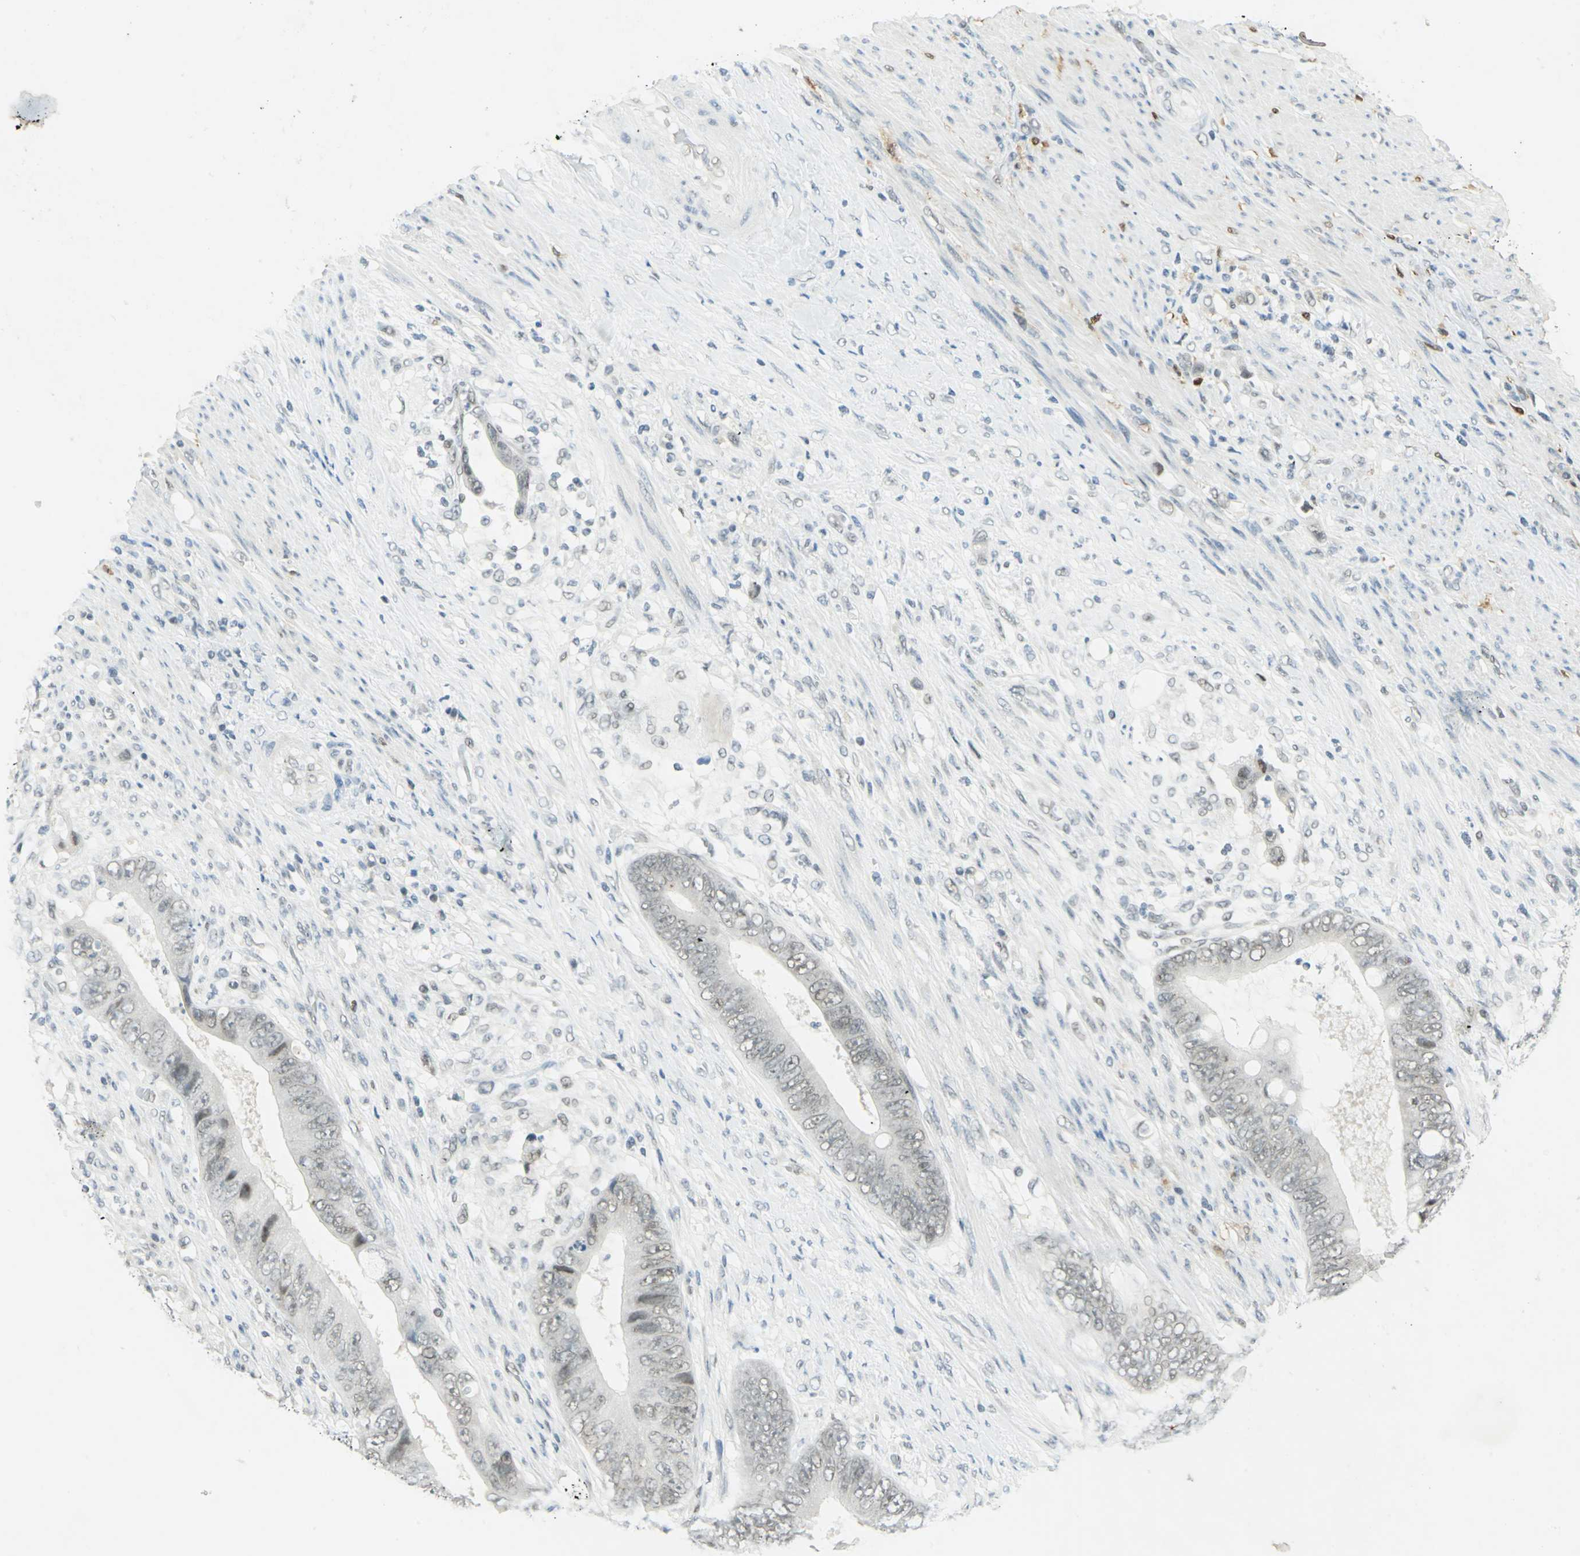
{"staining": {"intensity": "weak", "quantity": "<25%", "location": "nuclear"}, "tissue": "colorectal cancer", "cell_type": "Tumor cells", "image_type": "cancer", "snomed": [{"axis": "morphology", "description": "Adenocarcinoma, NOS"}, {"axis": "topography", "description": "Rectum"}], "caption": "Tumor cells are negative for brown protein staining in colorectal cancer (adenocarcinoma). (Stains: DAB immunohistochemistry (IHC) with hematoxylin counter stain, Microscopy: brightfield microscopy at high magnification).", "gene": "MTMR10", "patient": {"sex": "female", "age": 77}}